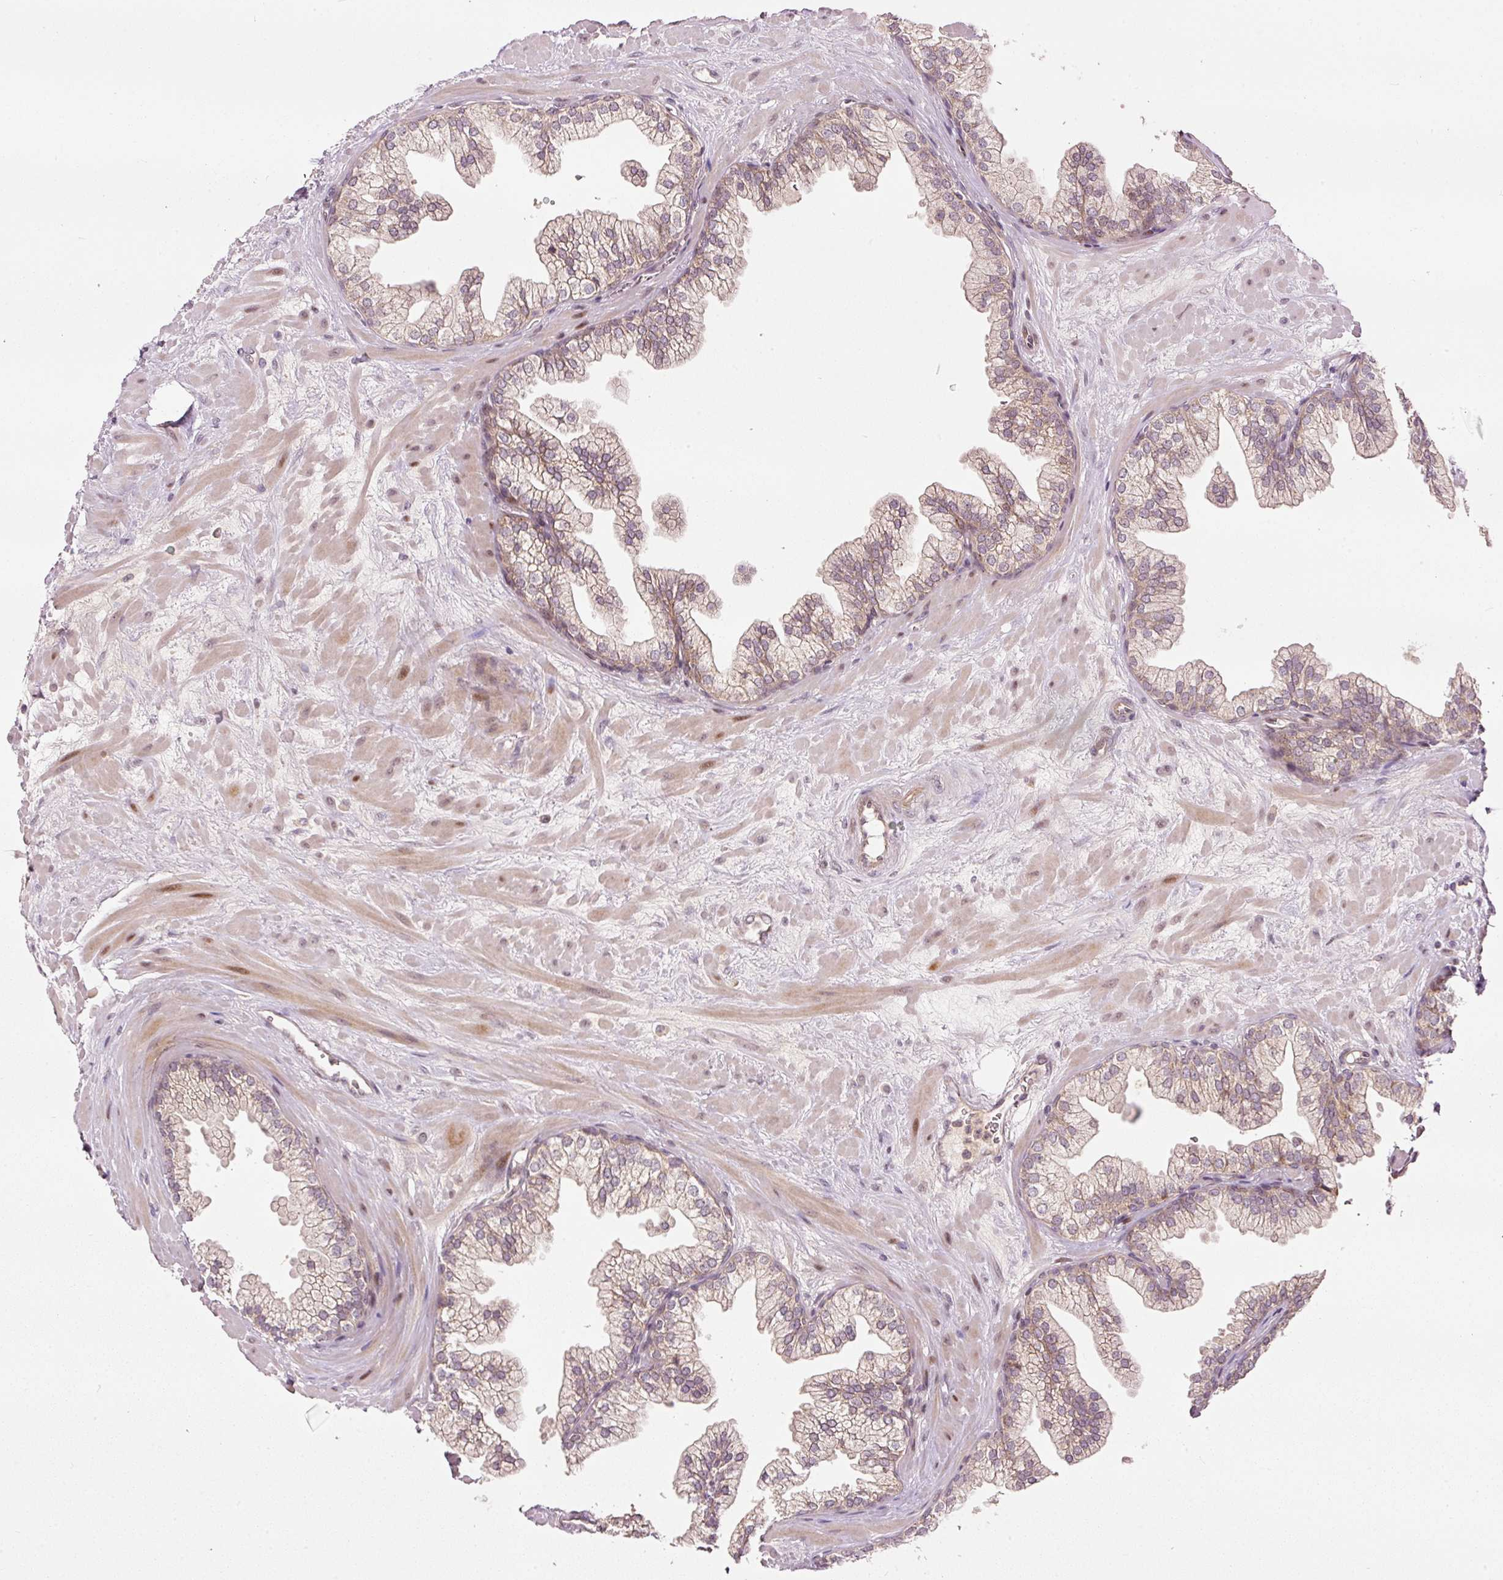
{"staining": {"intensity": "moderate", "quantity": "25%-75%", "location": "cytoplasmic/membranous"}, "tissue": "prostate", "cell_type": "Glandular cells", "image_type": "normal", "snomed": [{"axis": "morphology", "description": "Normal tissue, NOS"}, {"axis": "topography", "description": "Prostate"}, {"axis": "topography", "description": "Peripheral nerve tissue"}], "caption": "This is an image of immunohistochemistry staining of benign prostate, which shows moderate positivity in the cytoplasmic/membranous of glandular cells.", "gene": "PCDHB1", "patient": {"sex": "male", "age": 61}}